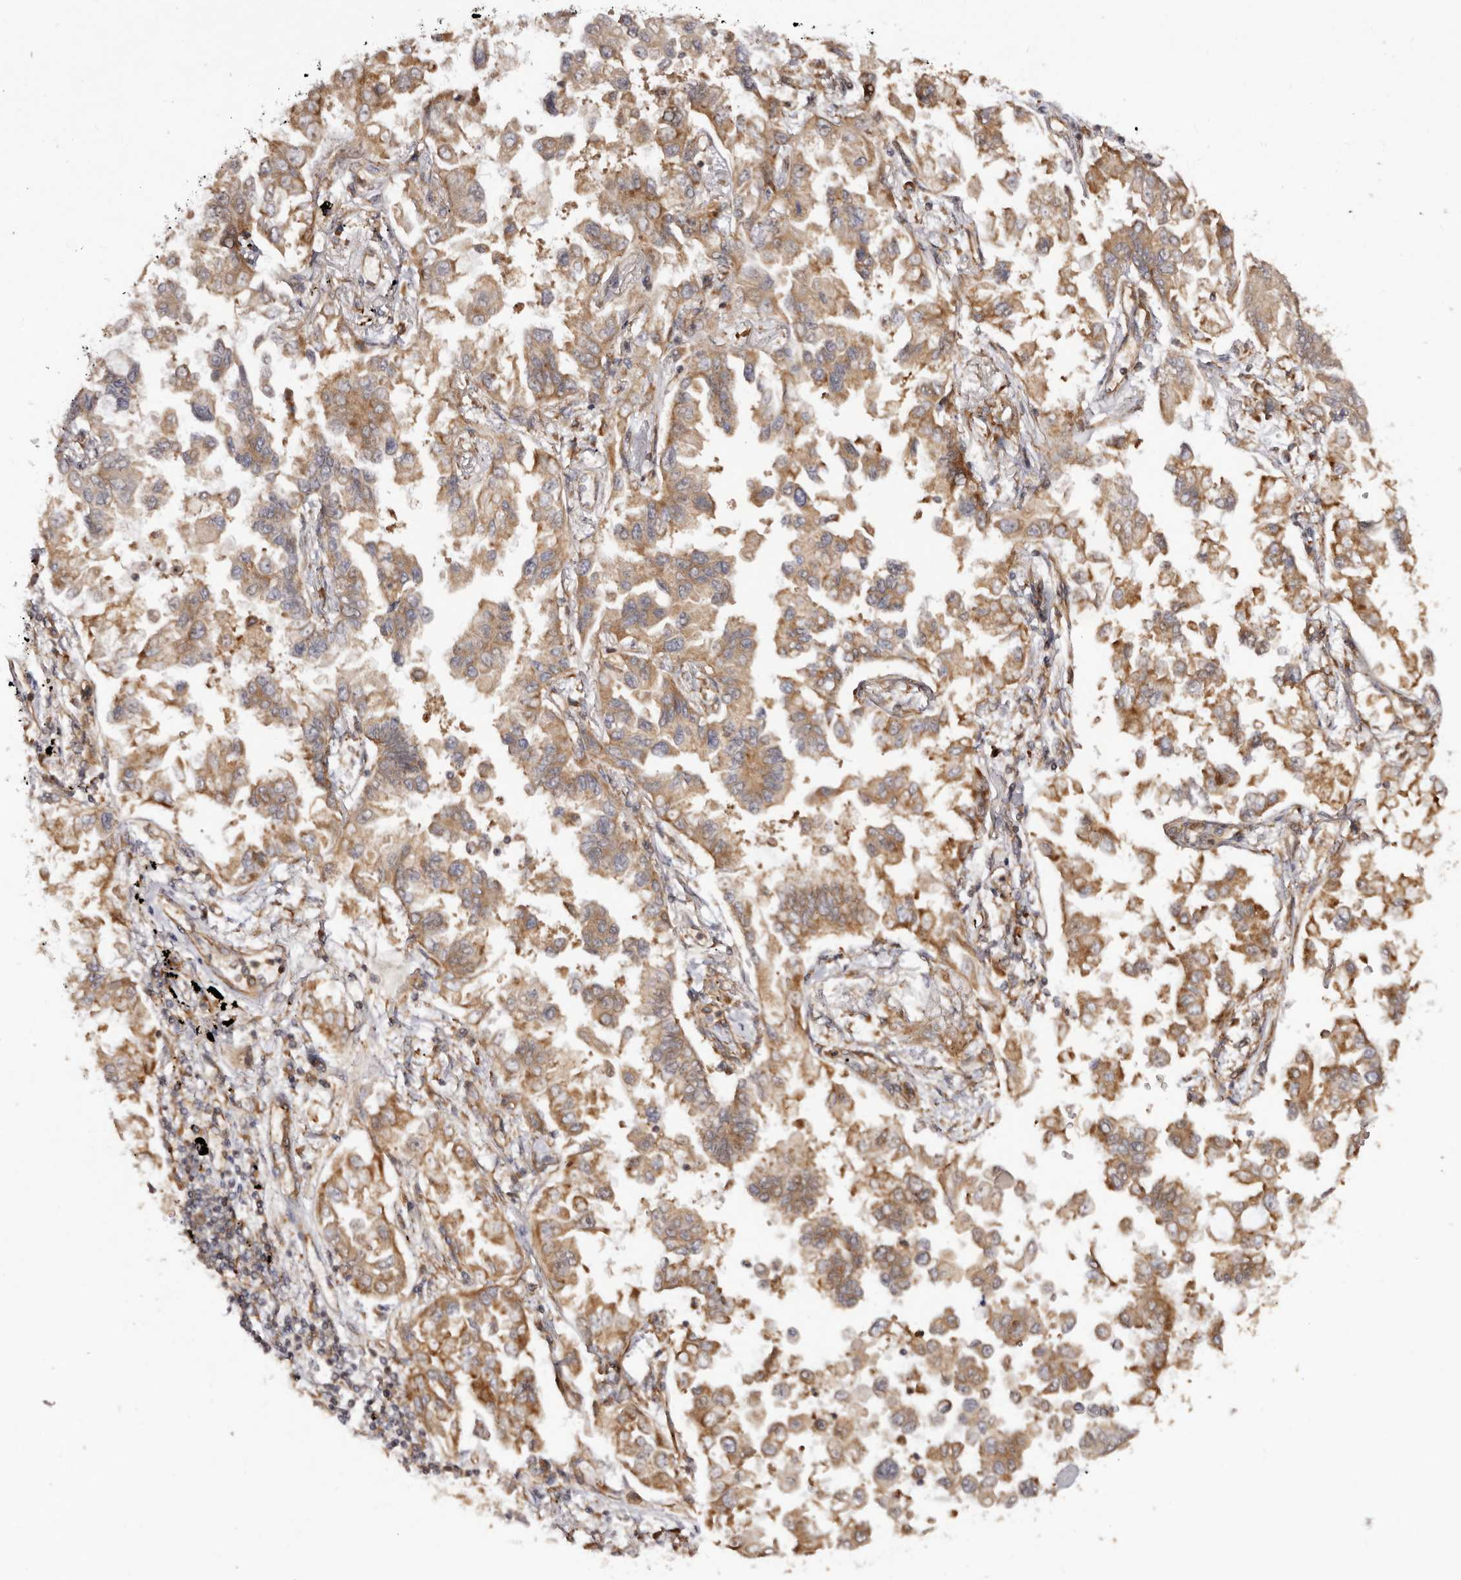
{"staining": {"intensity": "moderate", "quantity": ">75%", "location": "cytoplasmic/membranous"}, "tissue": "lung cancer", "cell_type": "Tumor cells", "image_type": "cancer", "snomed": [{"axis": "morphology", "description": "Adenocarcinoma, NOS"}, {"axis": "topography", "description": "Lung"}], "caption": "A histopathology image showing moderate cytoplasmic/membranous expression in about >75% of tumor cells in lung adenocarcinoma, as visualized by brown immunohistochemical staining.", "gene": "RPS6", "patient": {"sex": "female", "age": 67}}